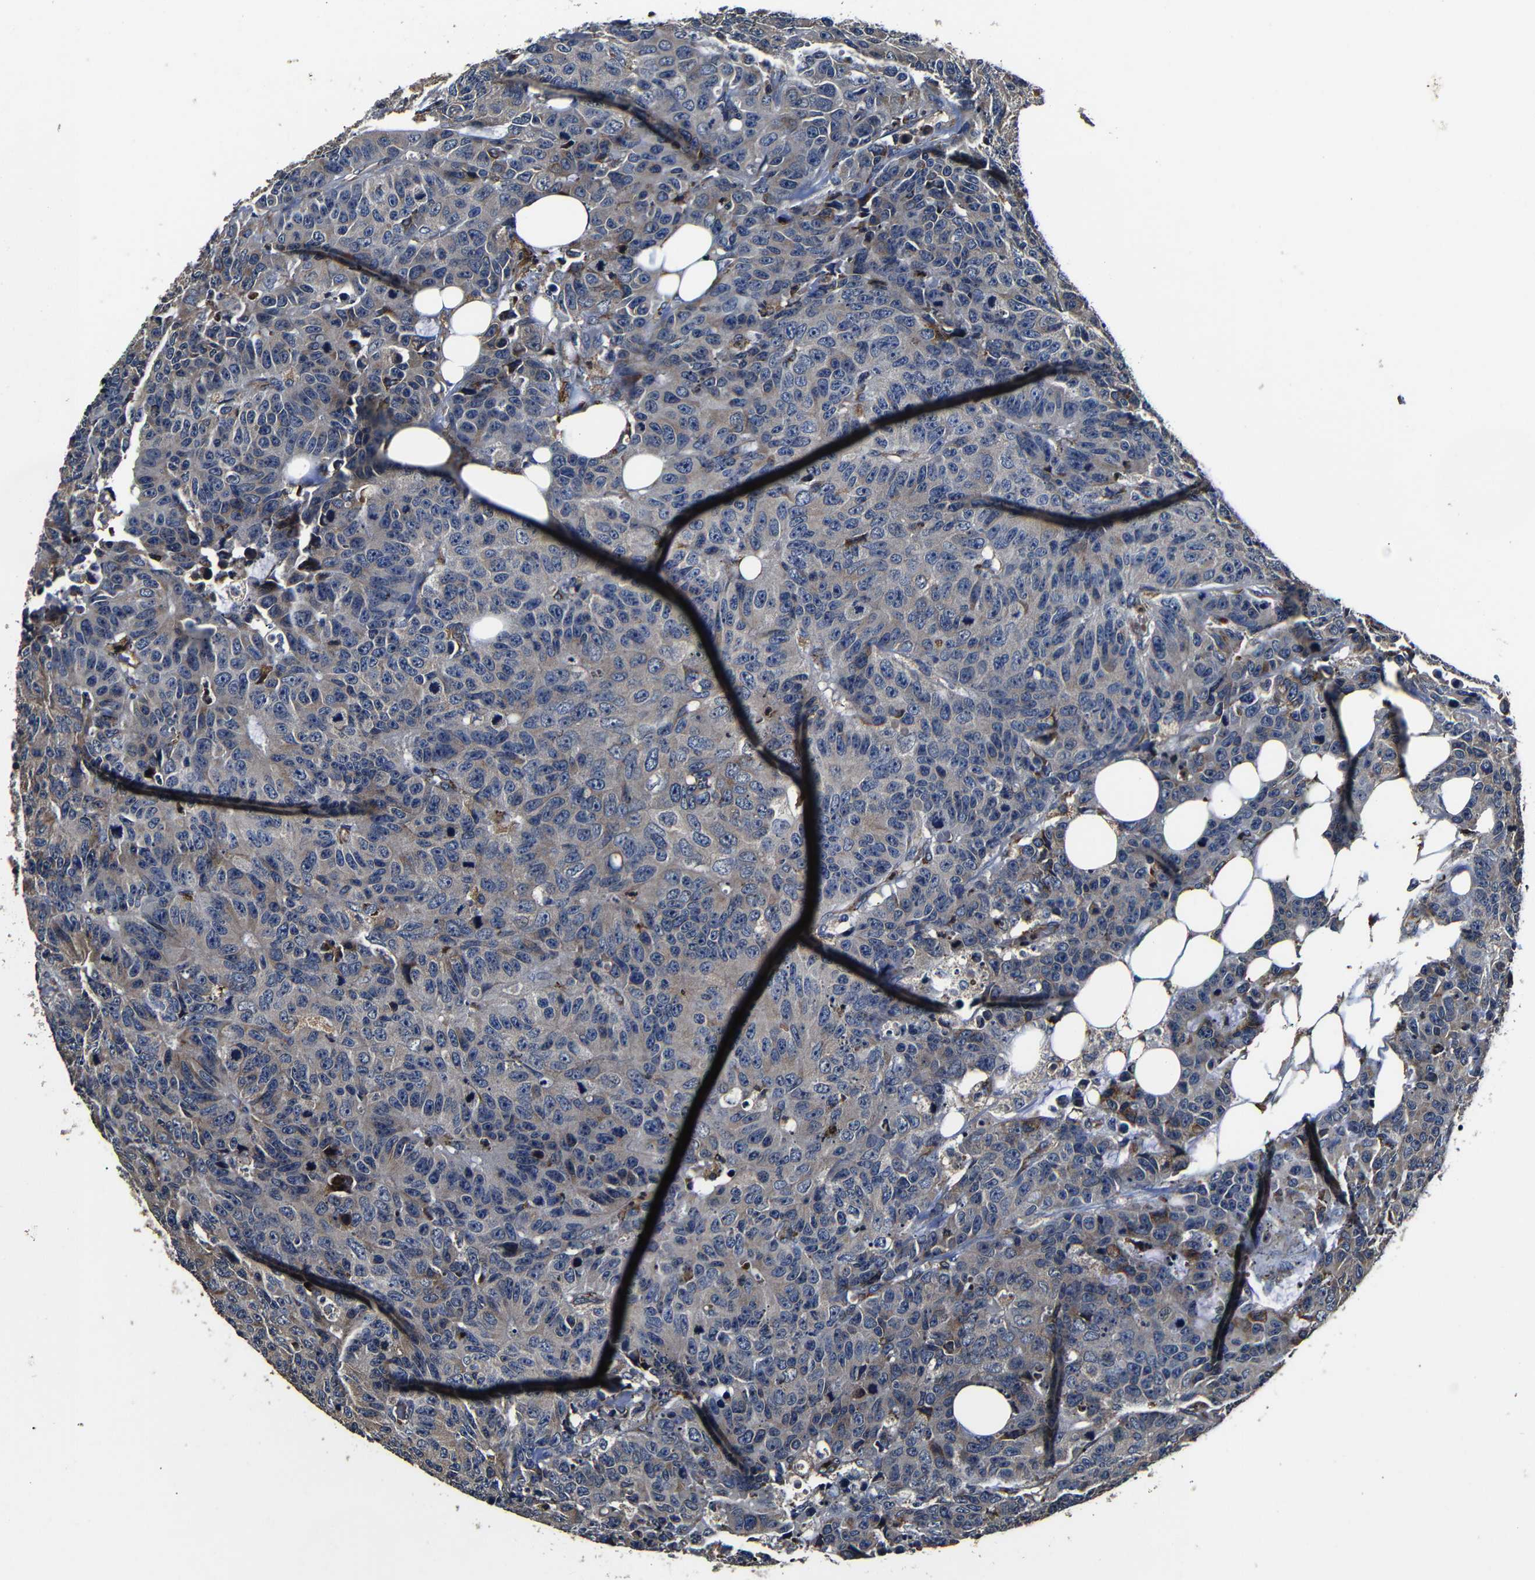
{"staining": {"intensity": "weak", "quantity": ">75%", "location": "cytoplasmic/membranous"}, "tissue": "colorectal cancer", "cell_type": "Tumor cells", "image_type": "cancer", "snomed": [{"axis": "morphology", "description": "Adenocarcinoma, NOS"}, {"axis": "topography", "description": "Colon"}], "caption": "A micrograph showing weak cytoplasmic/membranous positivity in about >75% of tumor cells in colorectal cancer, as visualized by brown immunohistochemical staining.", "gene": "SCN9A", "patient": {"sex": "female", "age": 86}}